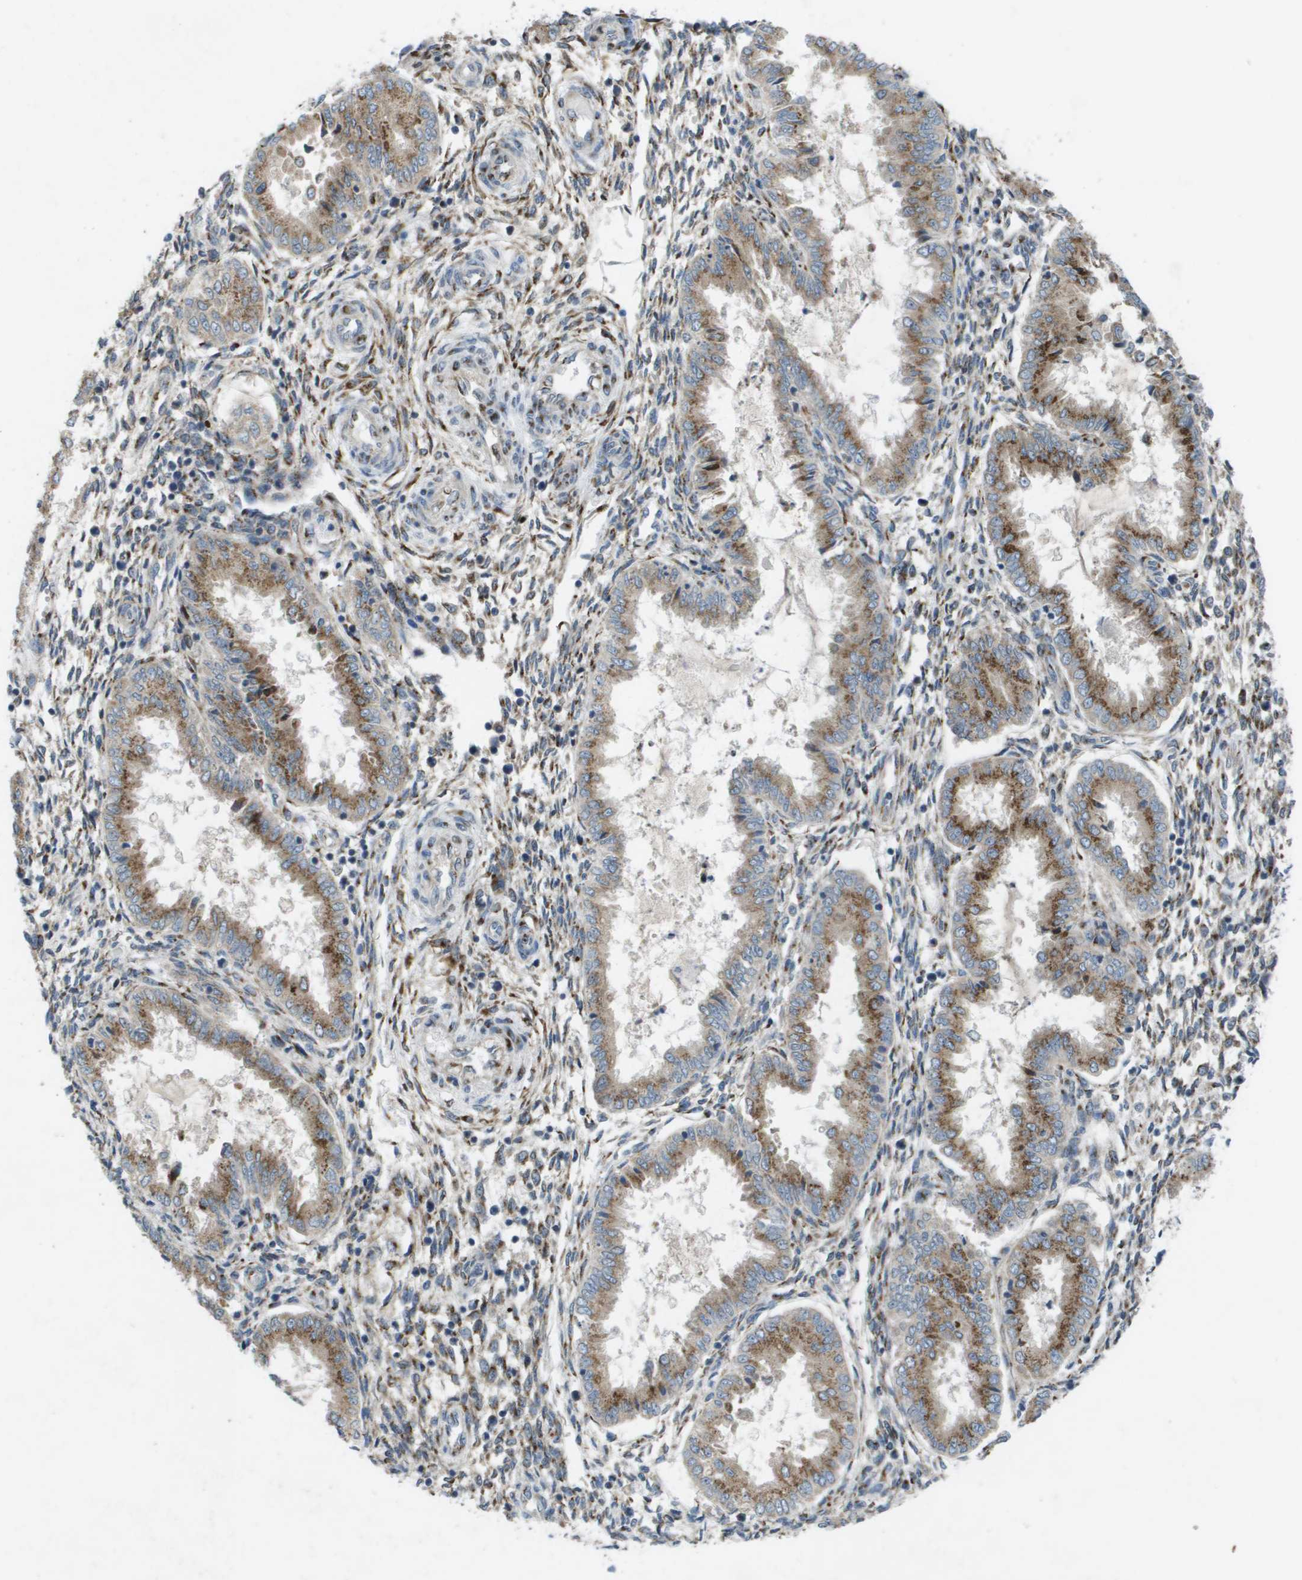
{"staining": {"intensity": "moderate", "quantity": "25%-75%", "location": "cytoplasmic/membranous"}, "tissue": "endometrium", "cell_type": "Cells in endometrial stroma", "image_type": "normal", "snomed": [{"axis": "morphology", "description": "Normal tissue, NOS"}, {"axis": "topography", "description": "Endometrium"}], "caption": "Immunohistochemistry (IHC) micrograph of unremarkable endometrium: endometrium stained using immunohistochemistry (IHC) displays medium levels of moderate protein expression localized specifically in the cytoplasmic/membranous of cells in endometrial stroma, appearing as a cytoplasmic/membranous brown color.", "gene": "QSOX2", "patient": {"sex": "female", "age": 33}}